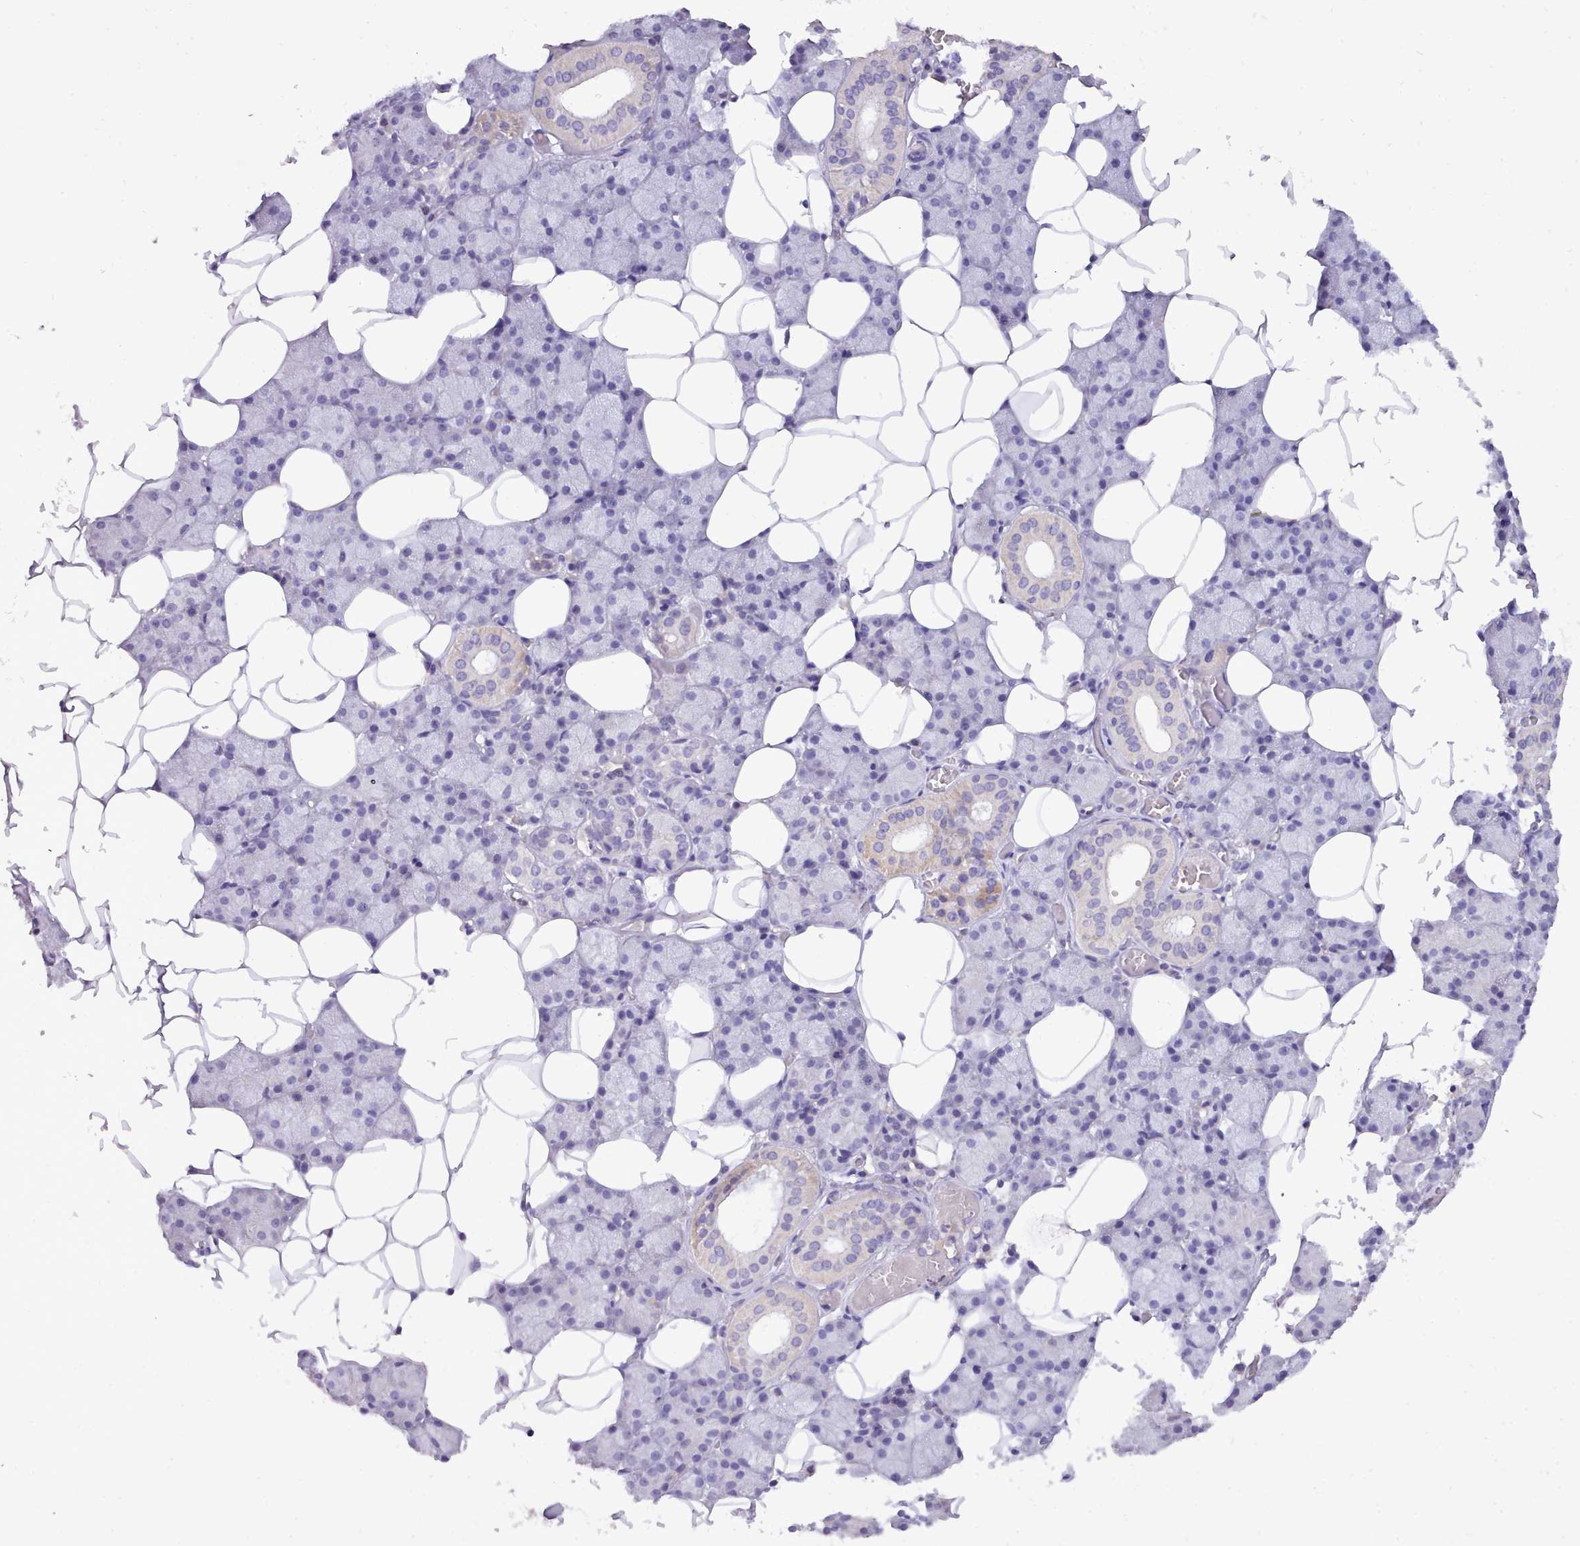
{"staining": {"intensity": "negative", "quantity": "none", "location": "none"}, "tissue": "salivary gland", "cell_type": "Glandular cells", "image_type": "normal", "snomed": [{"axis": "morphology", "description": "Normal tissue, NOS"}, {"axis": "topography", "description": "Salivary gland"}], "caption": "Glandular cells are negative for protein expression in benign human salivary gland. (Brightfield microscopy of DAB immunohistochemistry at high magnification).", "gene": "CYP2A13", "patient": {"sex": "female", "age": 33}}